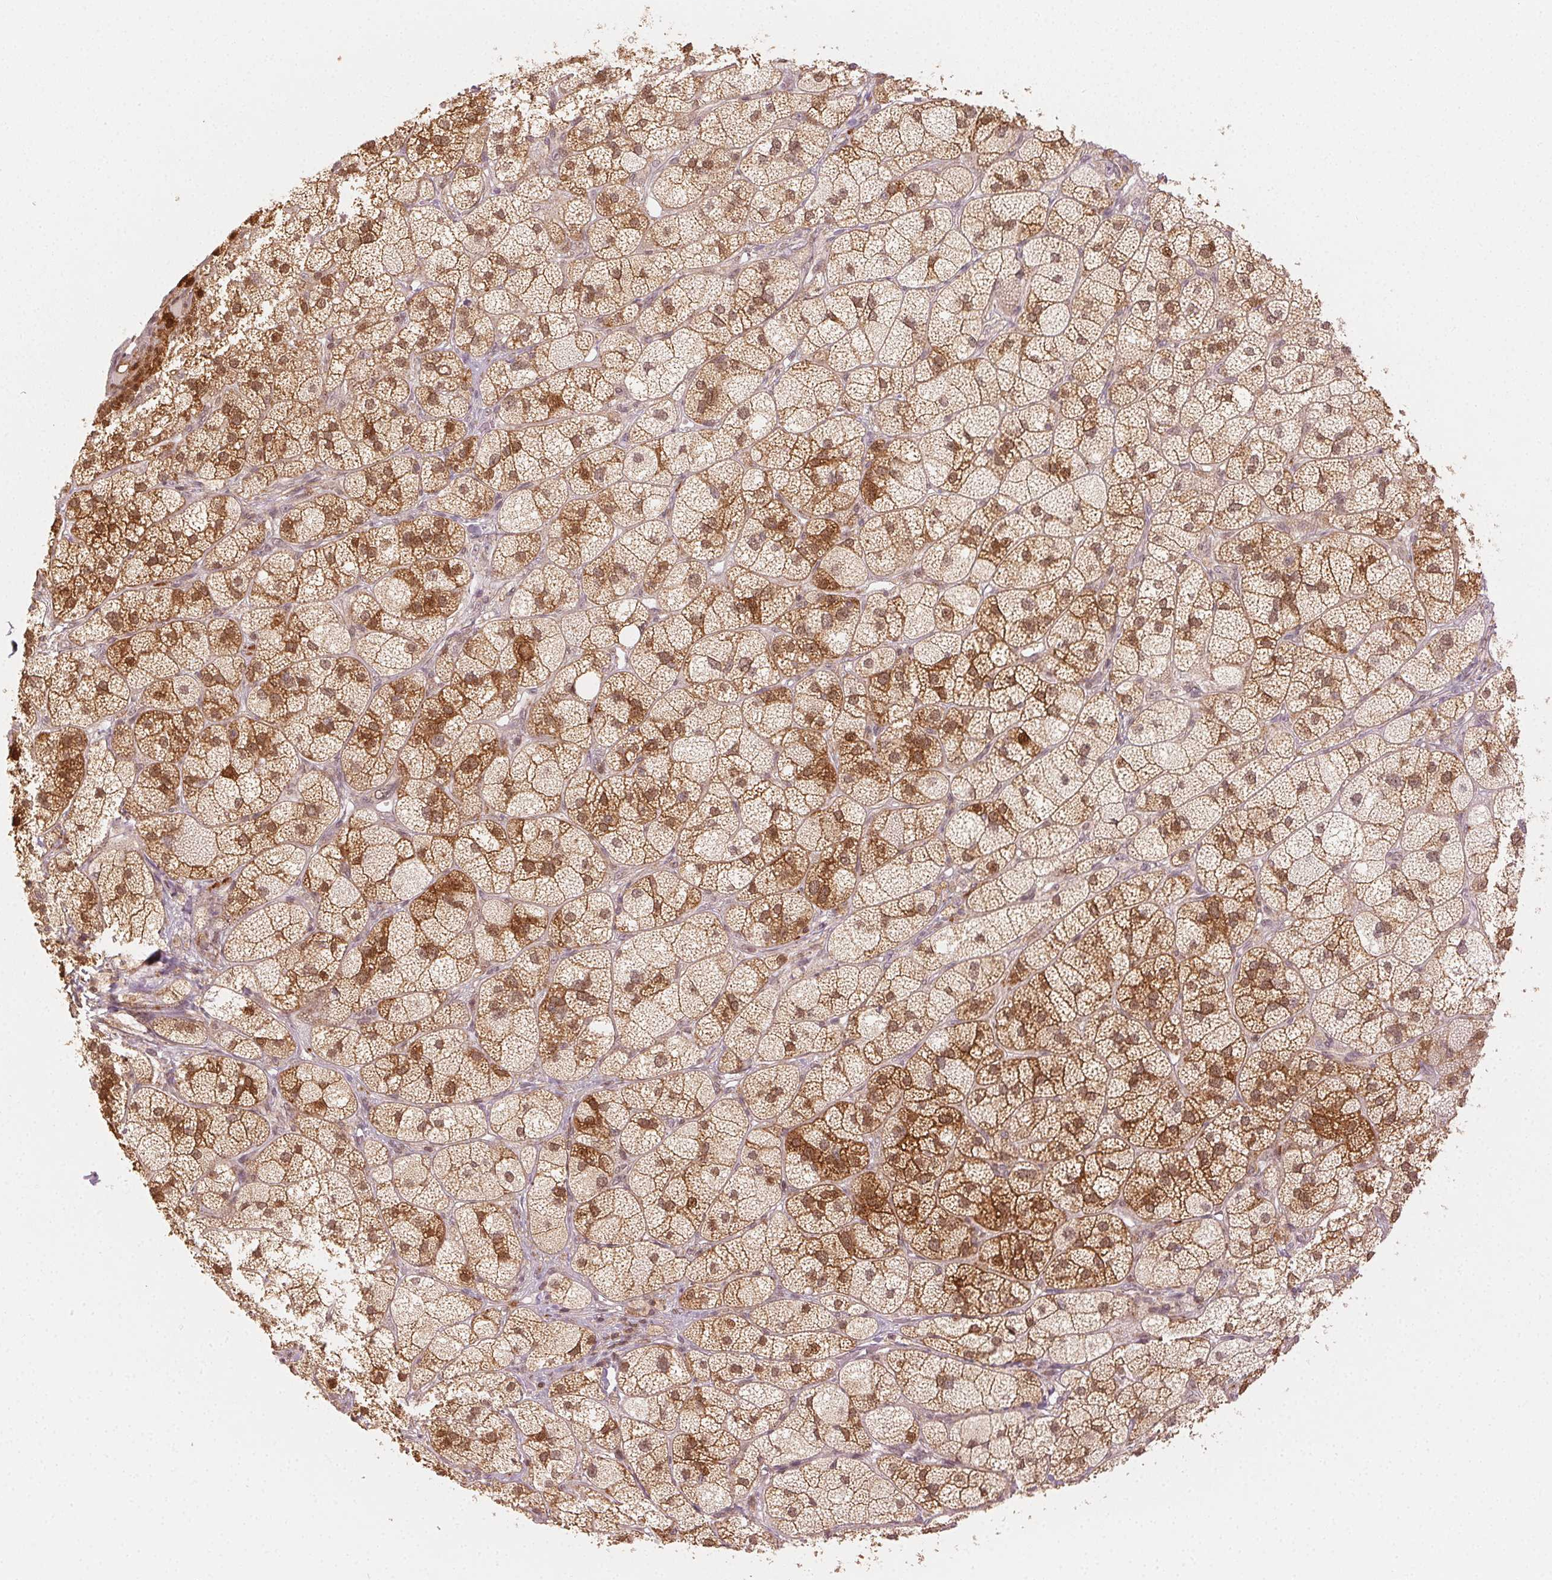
{"staining": {"intensity": "strong", "quantity": ">75%", "location": "cytoplasmic/membranous,nuclear"}, "tissue": "adrenal gland", "cell_type": "Glandular cells", "image_type": "normal", "snomed": [{"axis": "morphology", "description": "Normal tissue, NOS"}, {"axis": "topography", "description": "Adrenal gland"}], "caption": "Strong cytoplasmic/membranous,nuclear protein expression is identified in about >75% of glandular cells in adrenal gland.", "gene": "MAPK14", "patient": {"sex": "female", "age": 60}}